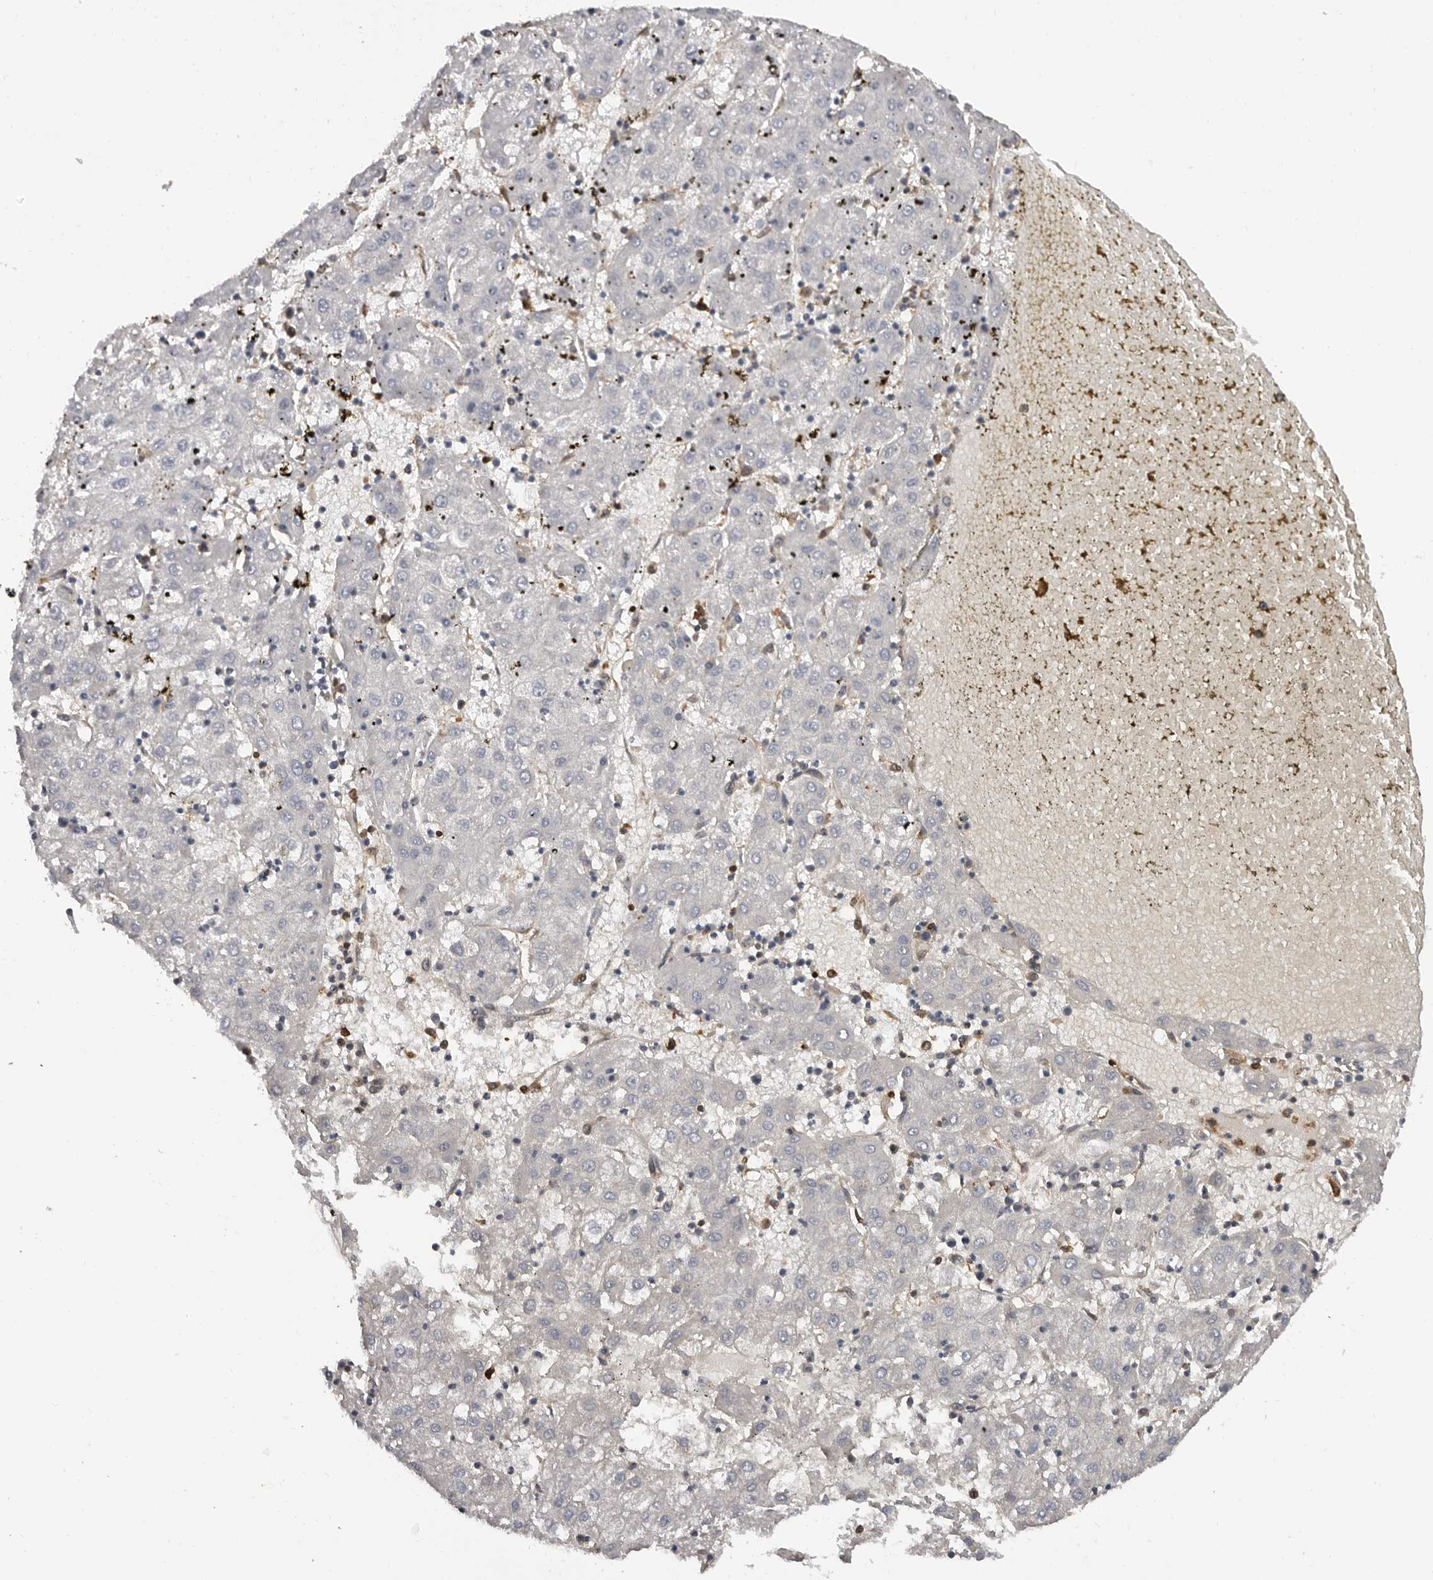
{"staining": {"intensity": "negative", "quantity": "none", "location": "none"}, "tissue": "liver cancer", "cell_type": "Tumor cells", "image_type": "cancer", "snomed": [{"axis": "morphology", "description": "Carcinoma, Hepatocellular, NOS"}, {"axis": "topography", "description": "Liver"}], "caption": "There is no significant positivity in tumor cells of liver cancer (hepatocellular carcinoma).", "gene": "PRR12", "patient": {"sex": "male", "age": 72}}